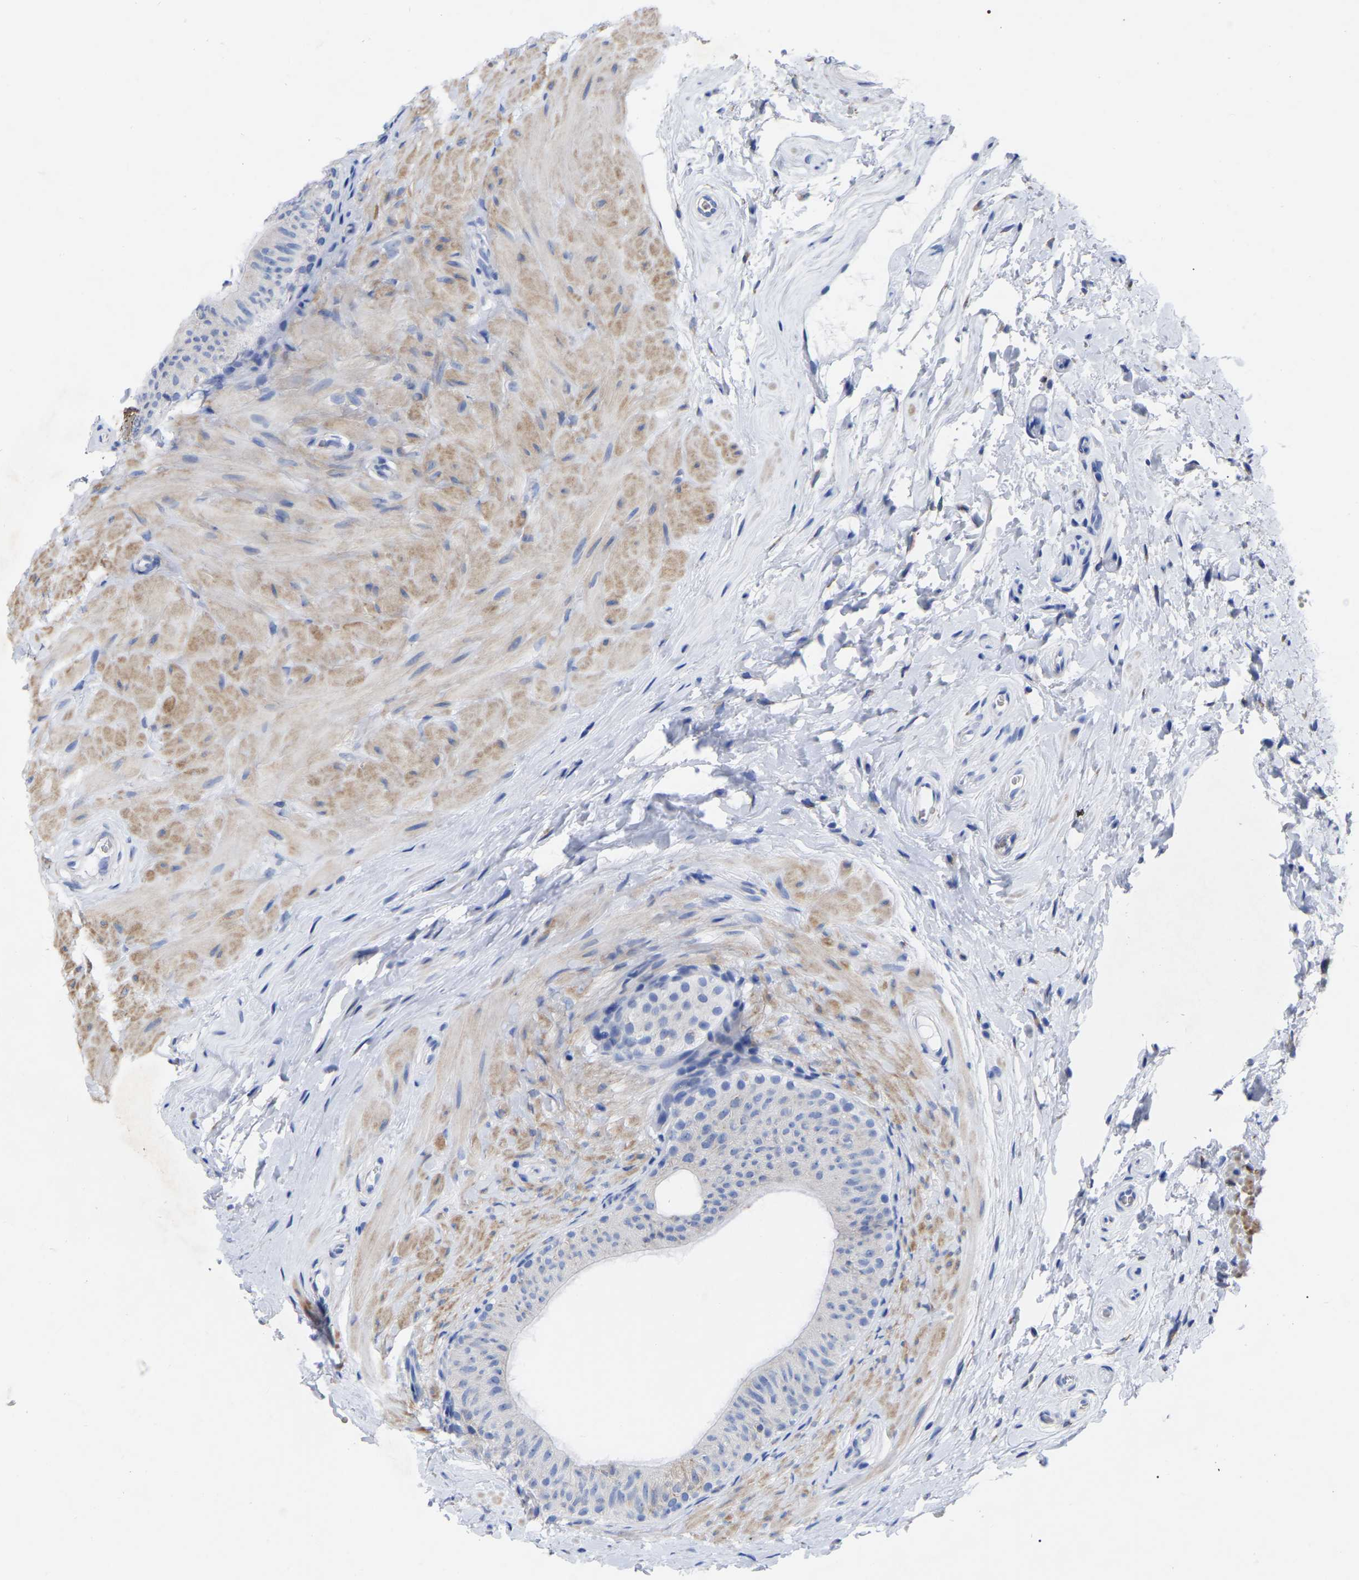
{"staining": {"intensity": "weak", "quantity": "<25%", "location": "cytoplasmic/membranous"}, "tissue": "epididymis", "cell_type": "Glandular cells", "image_type": "normal", "snomed": [{"axis": "morphology", "description": "Normal tissue, NOS"}, {"axis": "topography", "description": "Epididymis"}], "caption": "The image exhibits no significant positivity in glandular cells of epididymis. (Immunohistochemistry (ihc), brightfield microscopy, high magnification).", "gene": "GDF3", "patient": {"sex": "male", "age": 34}}